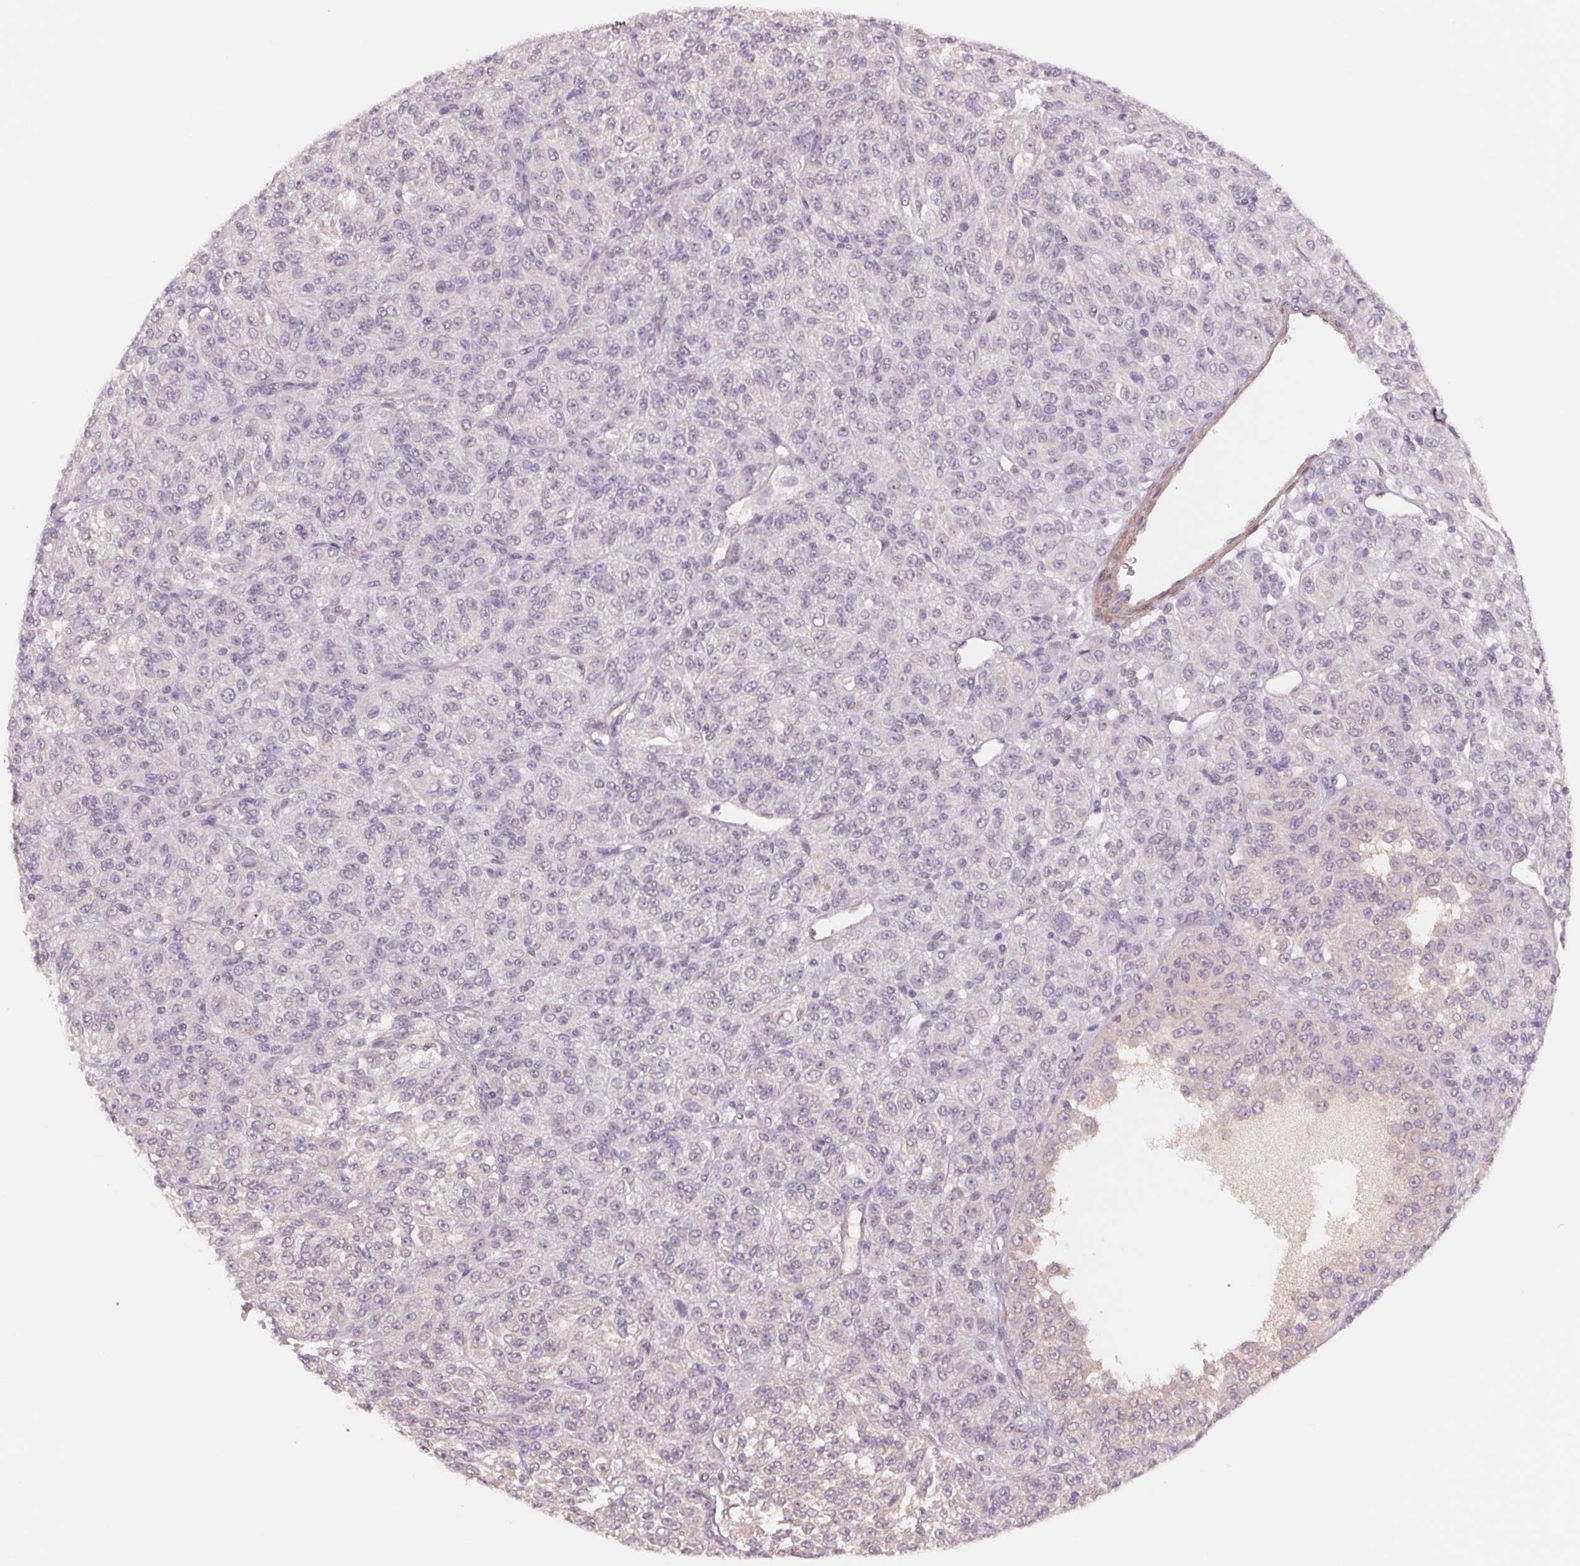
{"staining": {"intensity": "negative", "quantity": "none", "location": "none"}, "tissue": "melanoma", "cell_type": "Tumor cells", "image_type": "cancer", "snomed": [{"axis": "morphology", "description": "Malignant melanoma, Metastatic site"}, {"axis": "topography", "description": "Brain"}], "caption": "A histopathology image of melanoma stained for a protein demonstrates no brown staining in tumor cells.", "gene": "PPIA", "patient": {"sex": "female", "age": 56}}